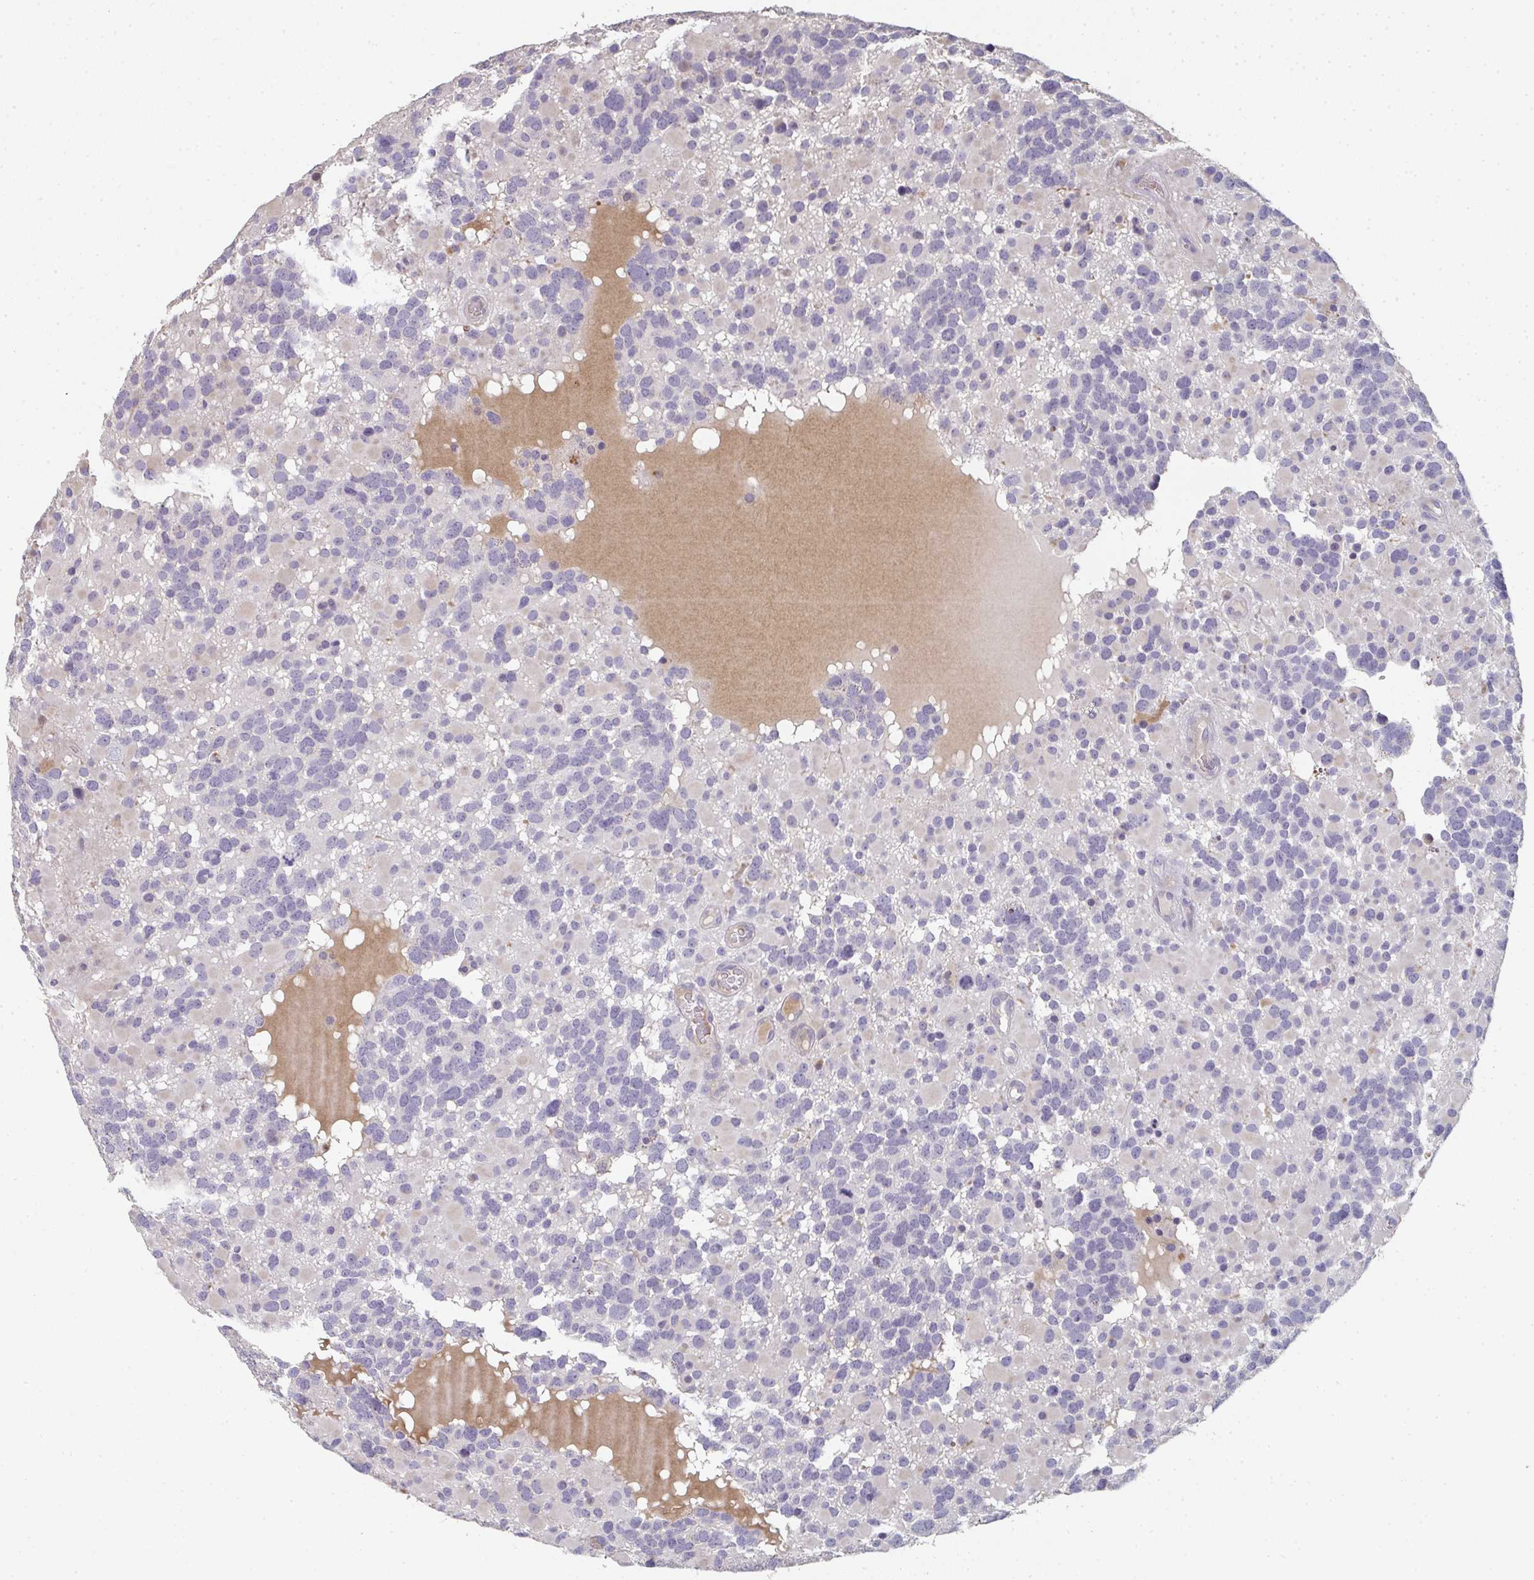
{"staining": {"intensity": "negative", "quantity": "none", "location": "none"}, "tissue": "glioma", "cell_type": "Tumor cells", "image_type": "cancer", "snomed": [{"axis": "morphology", "description": "Glioma, malignant, High grade"}, {"axis": "topography", "description": "Brain"}], "caption": "Human glioma stained for a protein using IHC displays no staining in tumor cells.", "gene": "A1CF", "patient": {"sex": "female", "age": 40}}